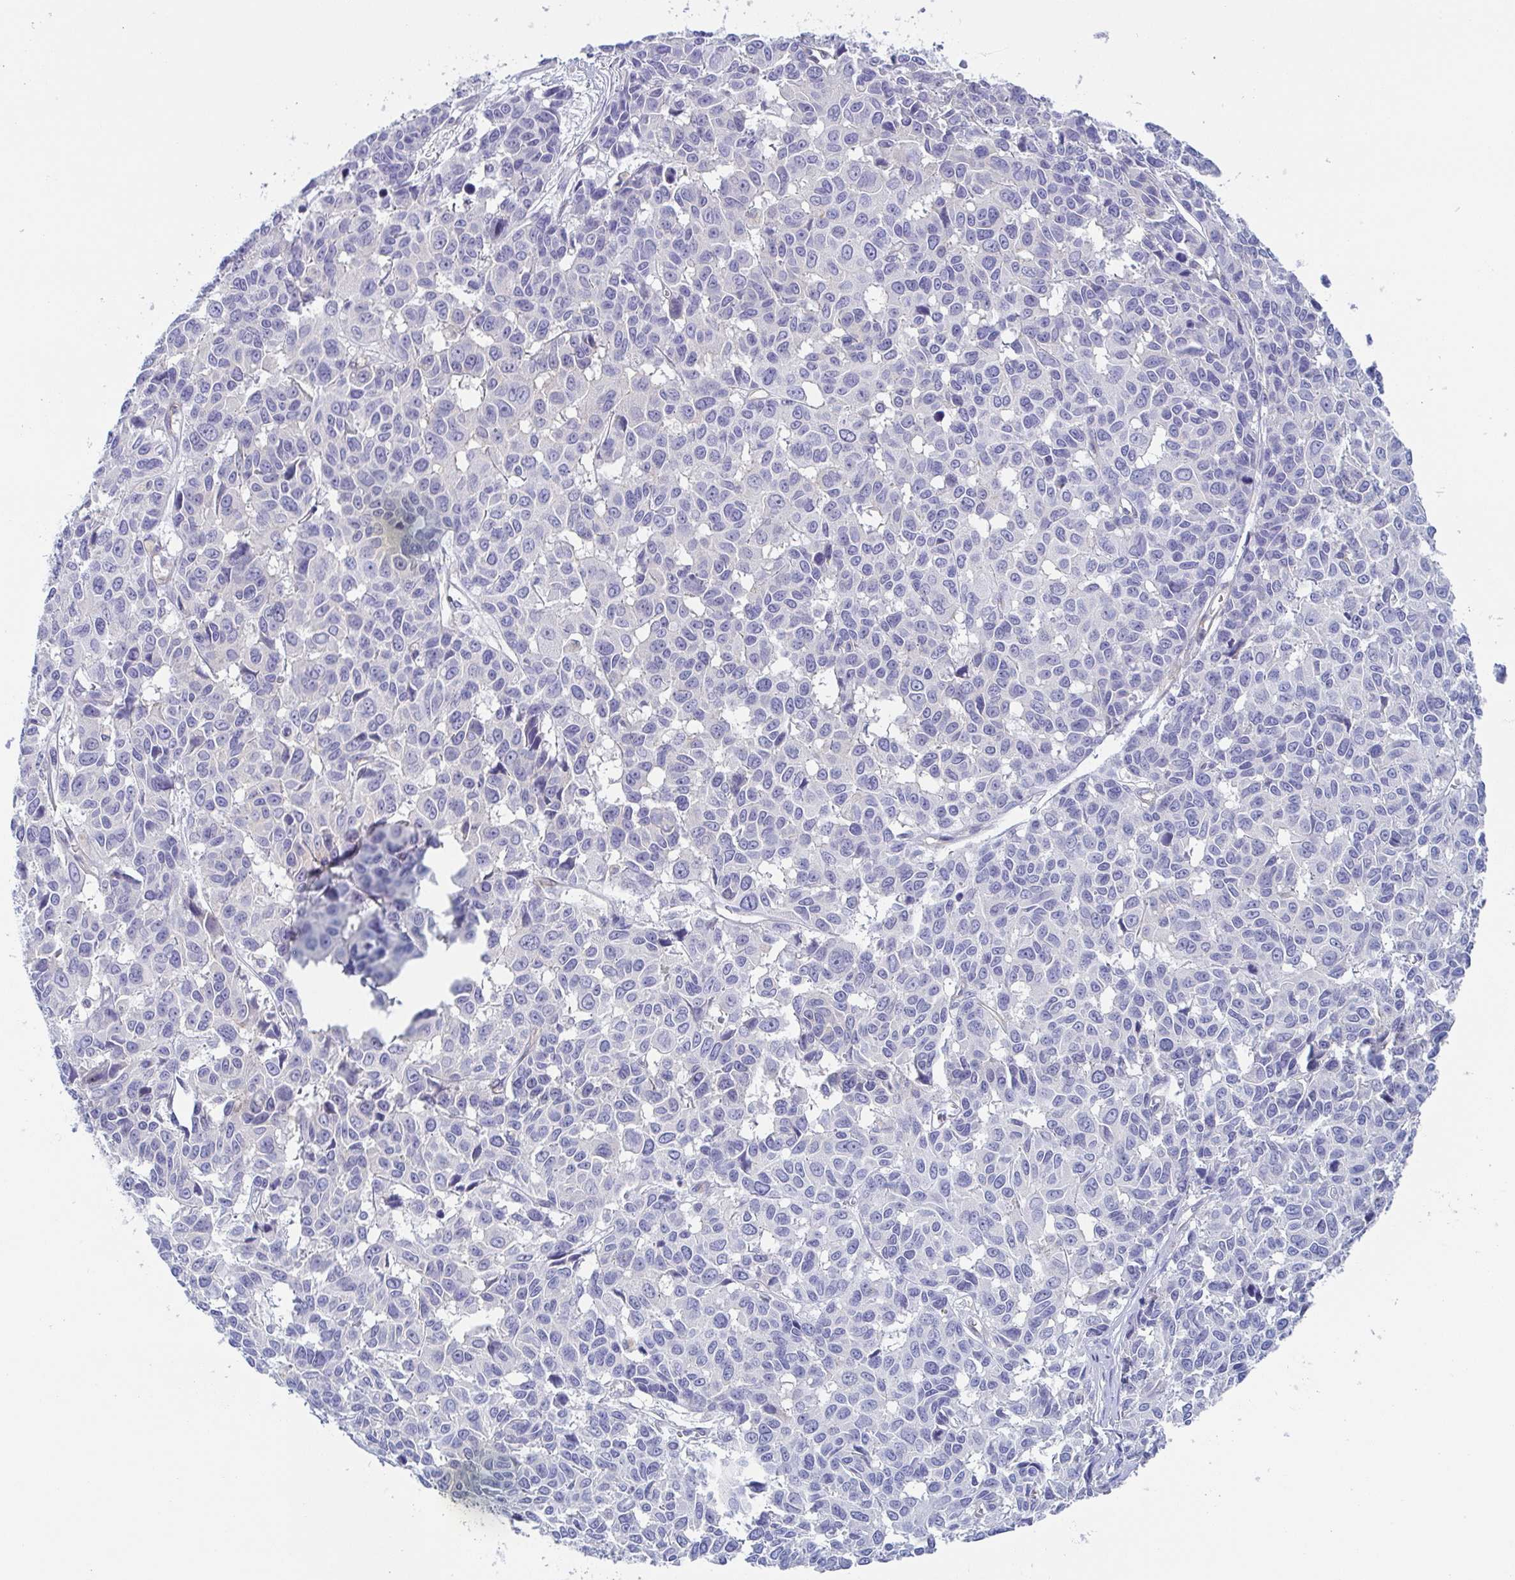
{"staining": {"intensity": "negative", "quantity": "none", "location": "none"}, "tissue": "melanoma", "cell_type": "Tumor cells", "image_type": "cancer", "snomed": [{"axis": "morphology", "description": "Malignant melanoma, NOS"}, {"axis": "topography", "description": "Skin"}], "caption": "This is a histopathology image of IHC staining of malignant melanoma, which shows no positivity in tumor cells.", "gene": "DYNC1I1", "patient": {"sex": "female", "age": 66}}